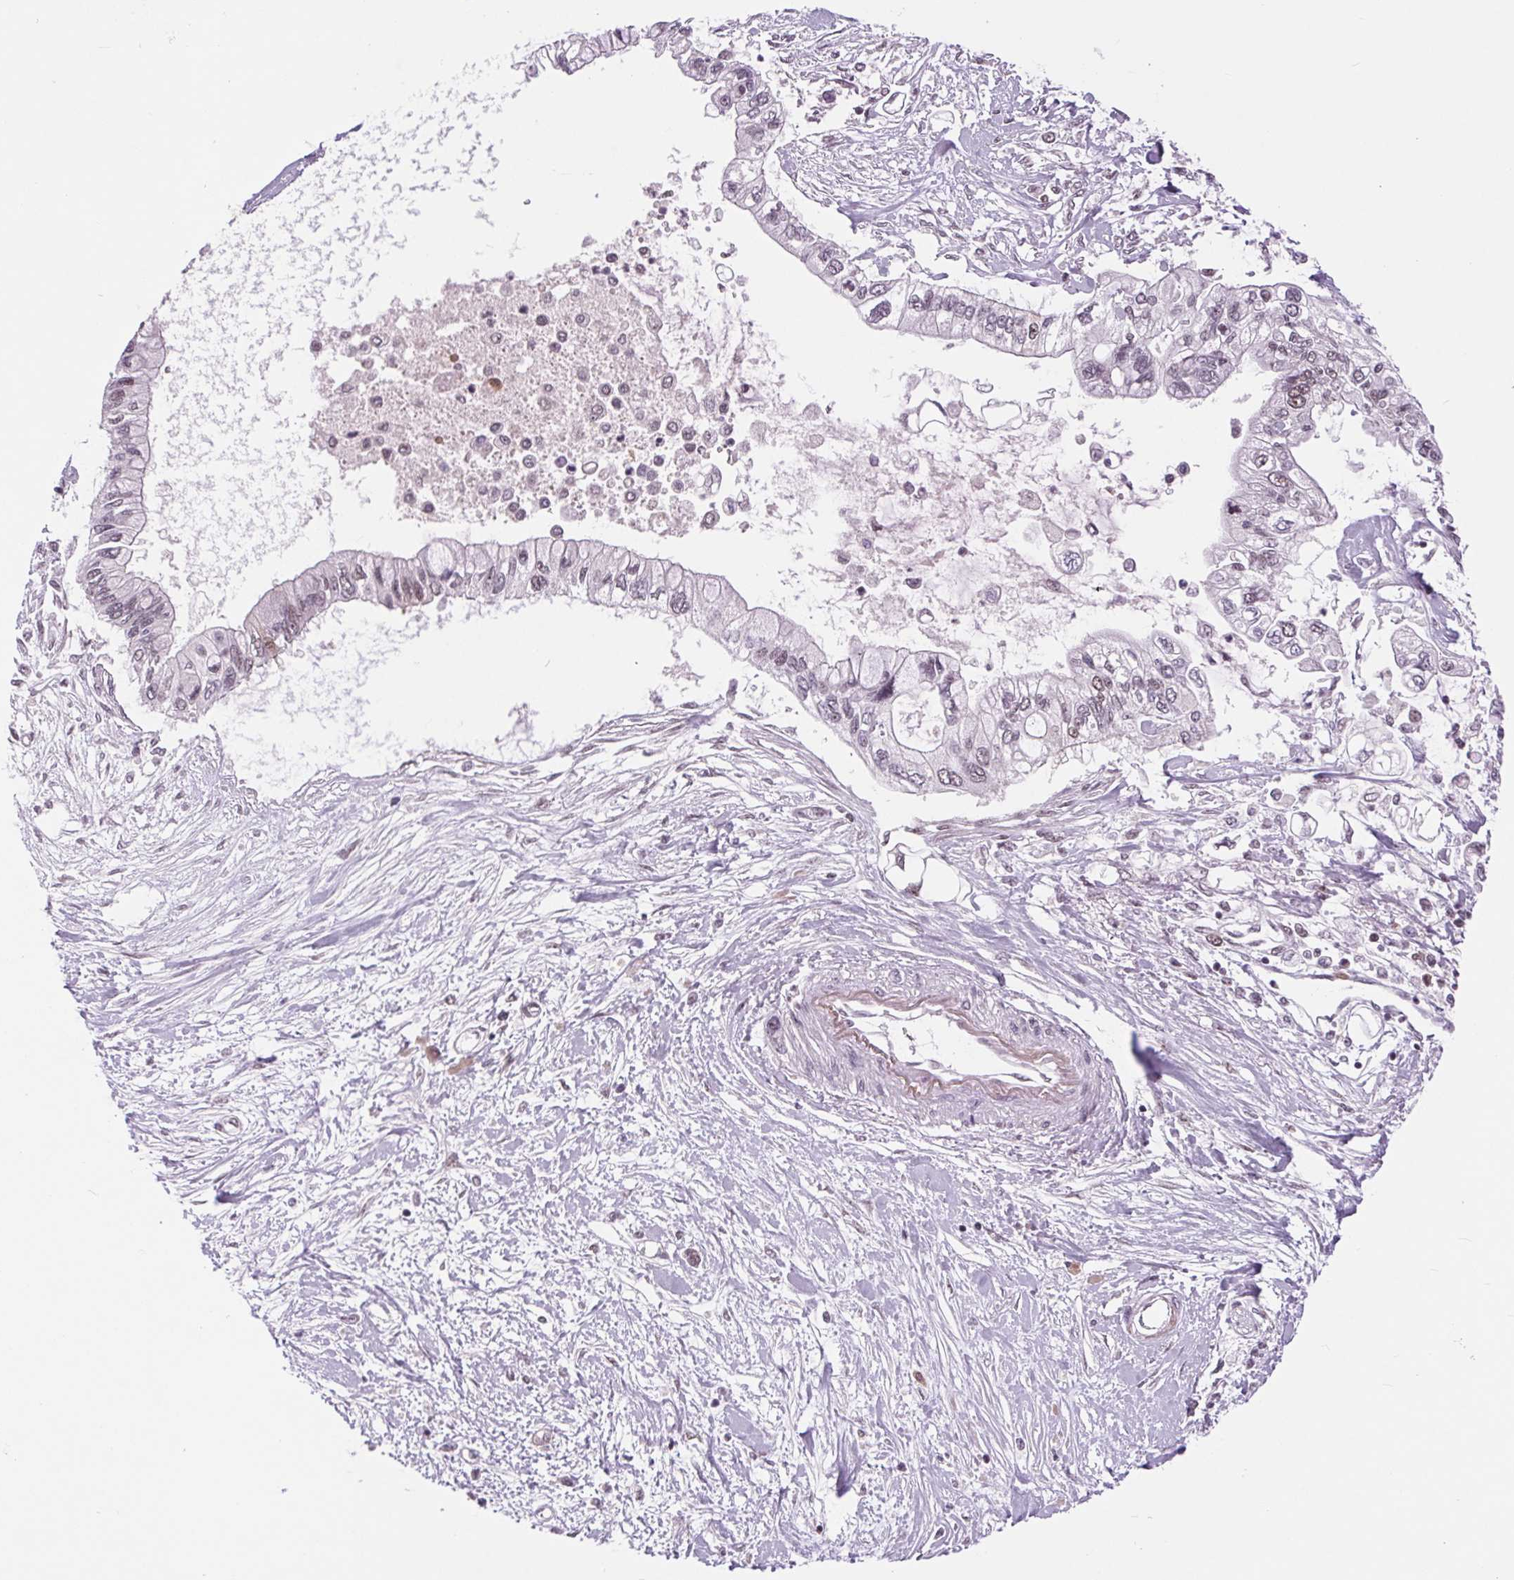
{"staining": {"intensity": "negative", "quantity": "none", "location": "none"}, "tissue": "pancreatic cancer", "cell_type": "Tumor cells", "image_type": "cancer", "snomed": [{"axis": "morphology", "description": "Adenocarcinoma, NOS"}, {"axis": "topography", "description": "Pancreas"}], "caption": "Tumor cells show no significant staining in pancreatic cancer.", "gene": "CD2BP2", "patient": {"sex": "female", "age": 77}}